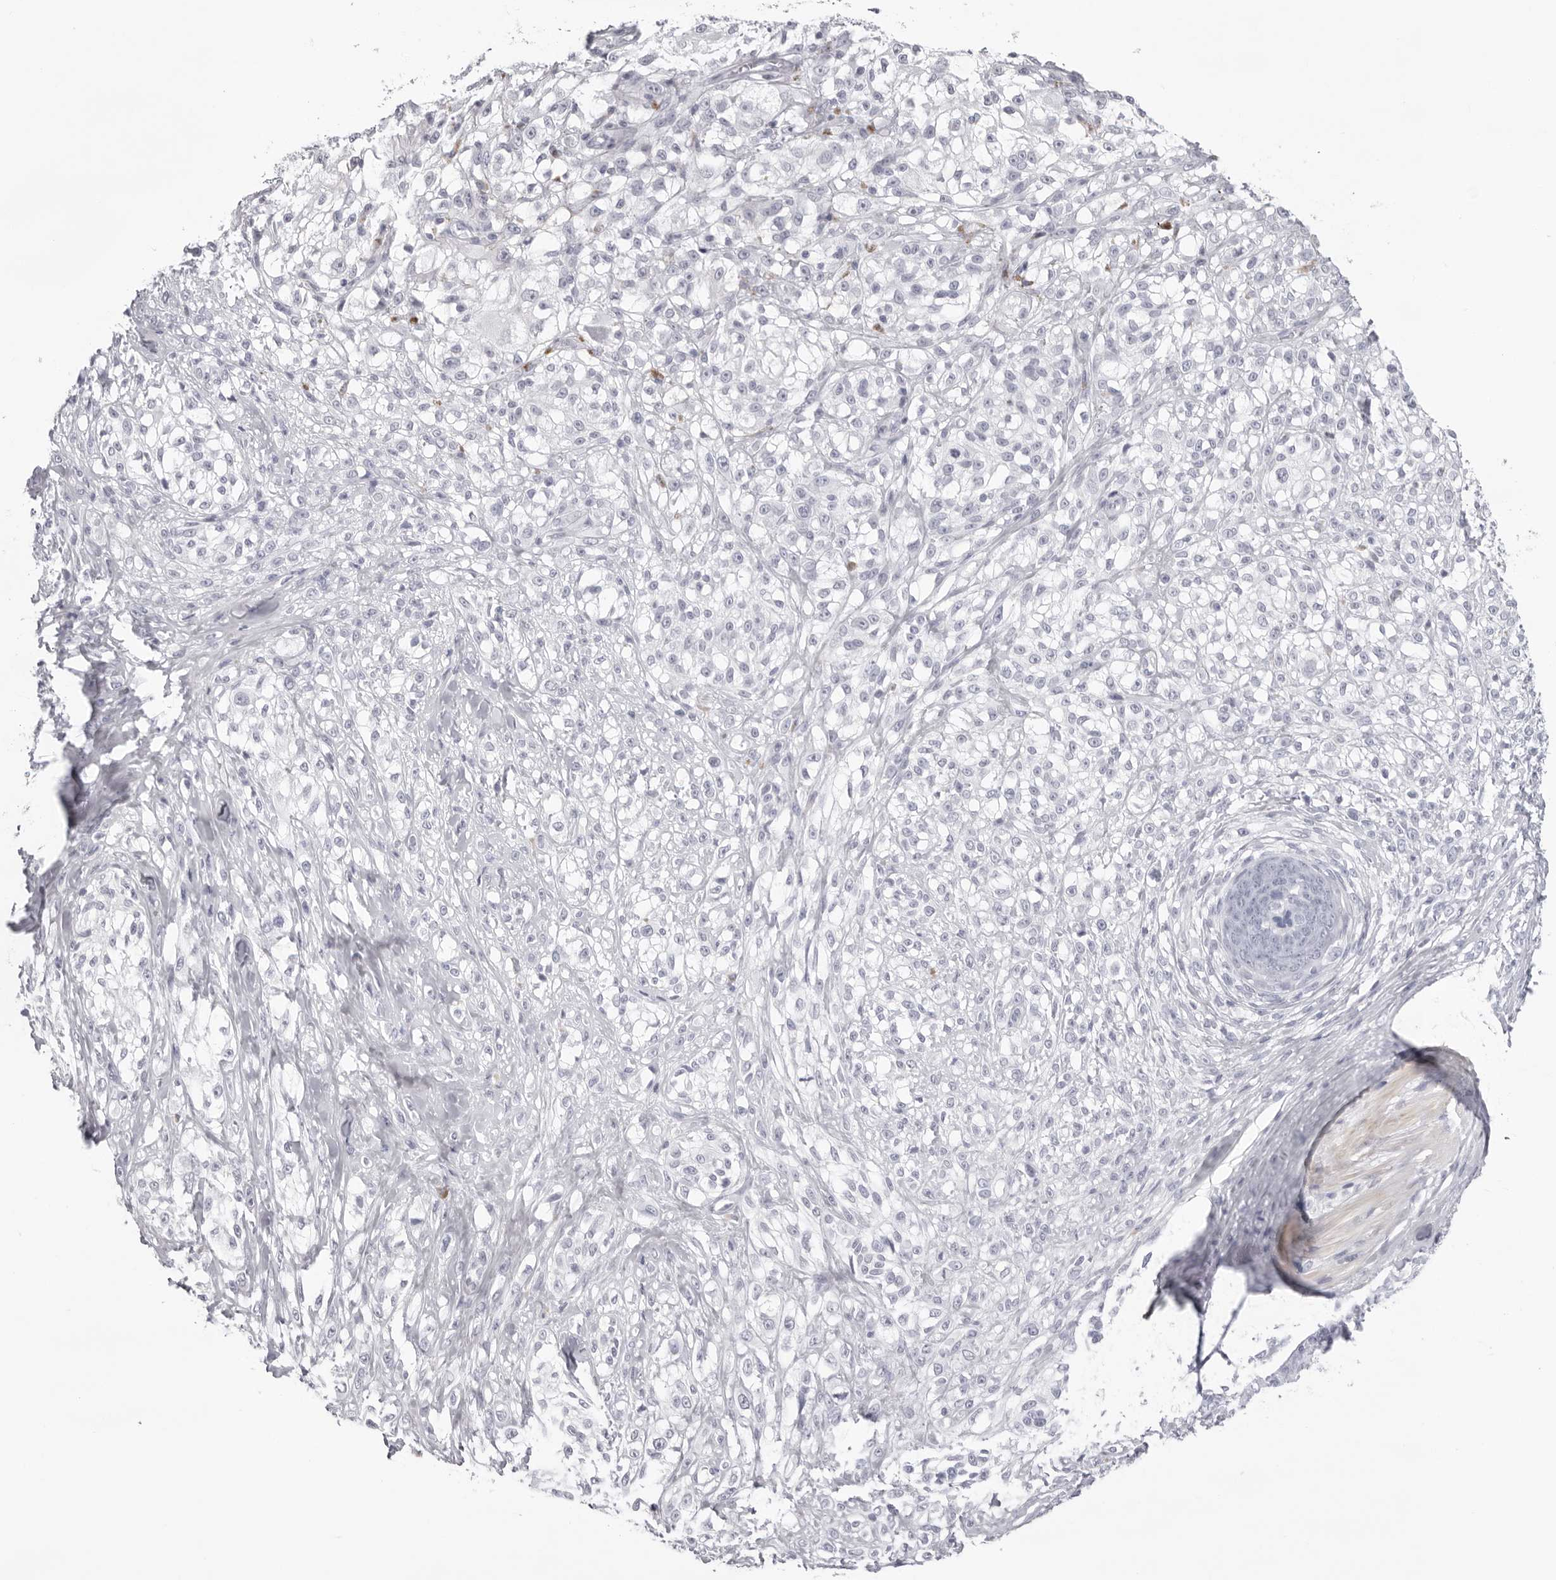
{"staining": {"intensity": "negative", "quantity": "none", "location": "none"}, "tissue": "melanoma", "cell_type": "Tumor cells", "image_type": "cancer", "snomed": [{"axis": "morphology", "description": "Malignant melanoma, NOS"}, {"axis": "topography", "description": "Skin of head"}], "caption": "There is no significant staining in tumor cells of melanoma.", "gene": "INSL3", "patient": {"sex": "male", "age": 83}}